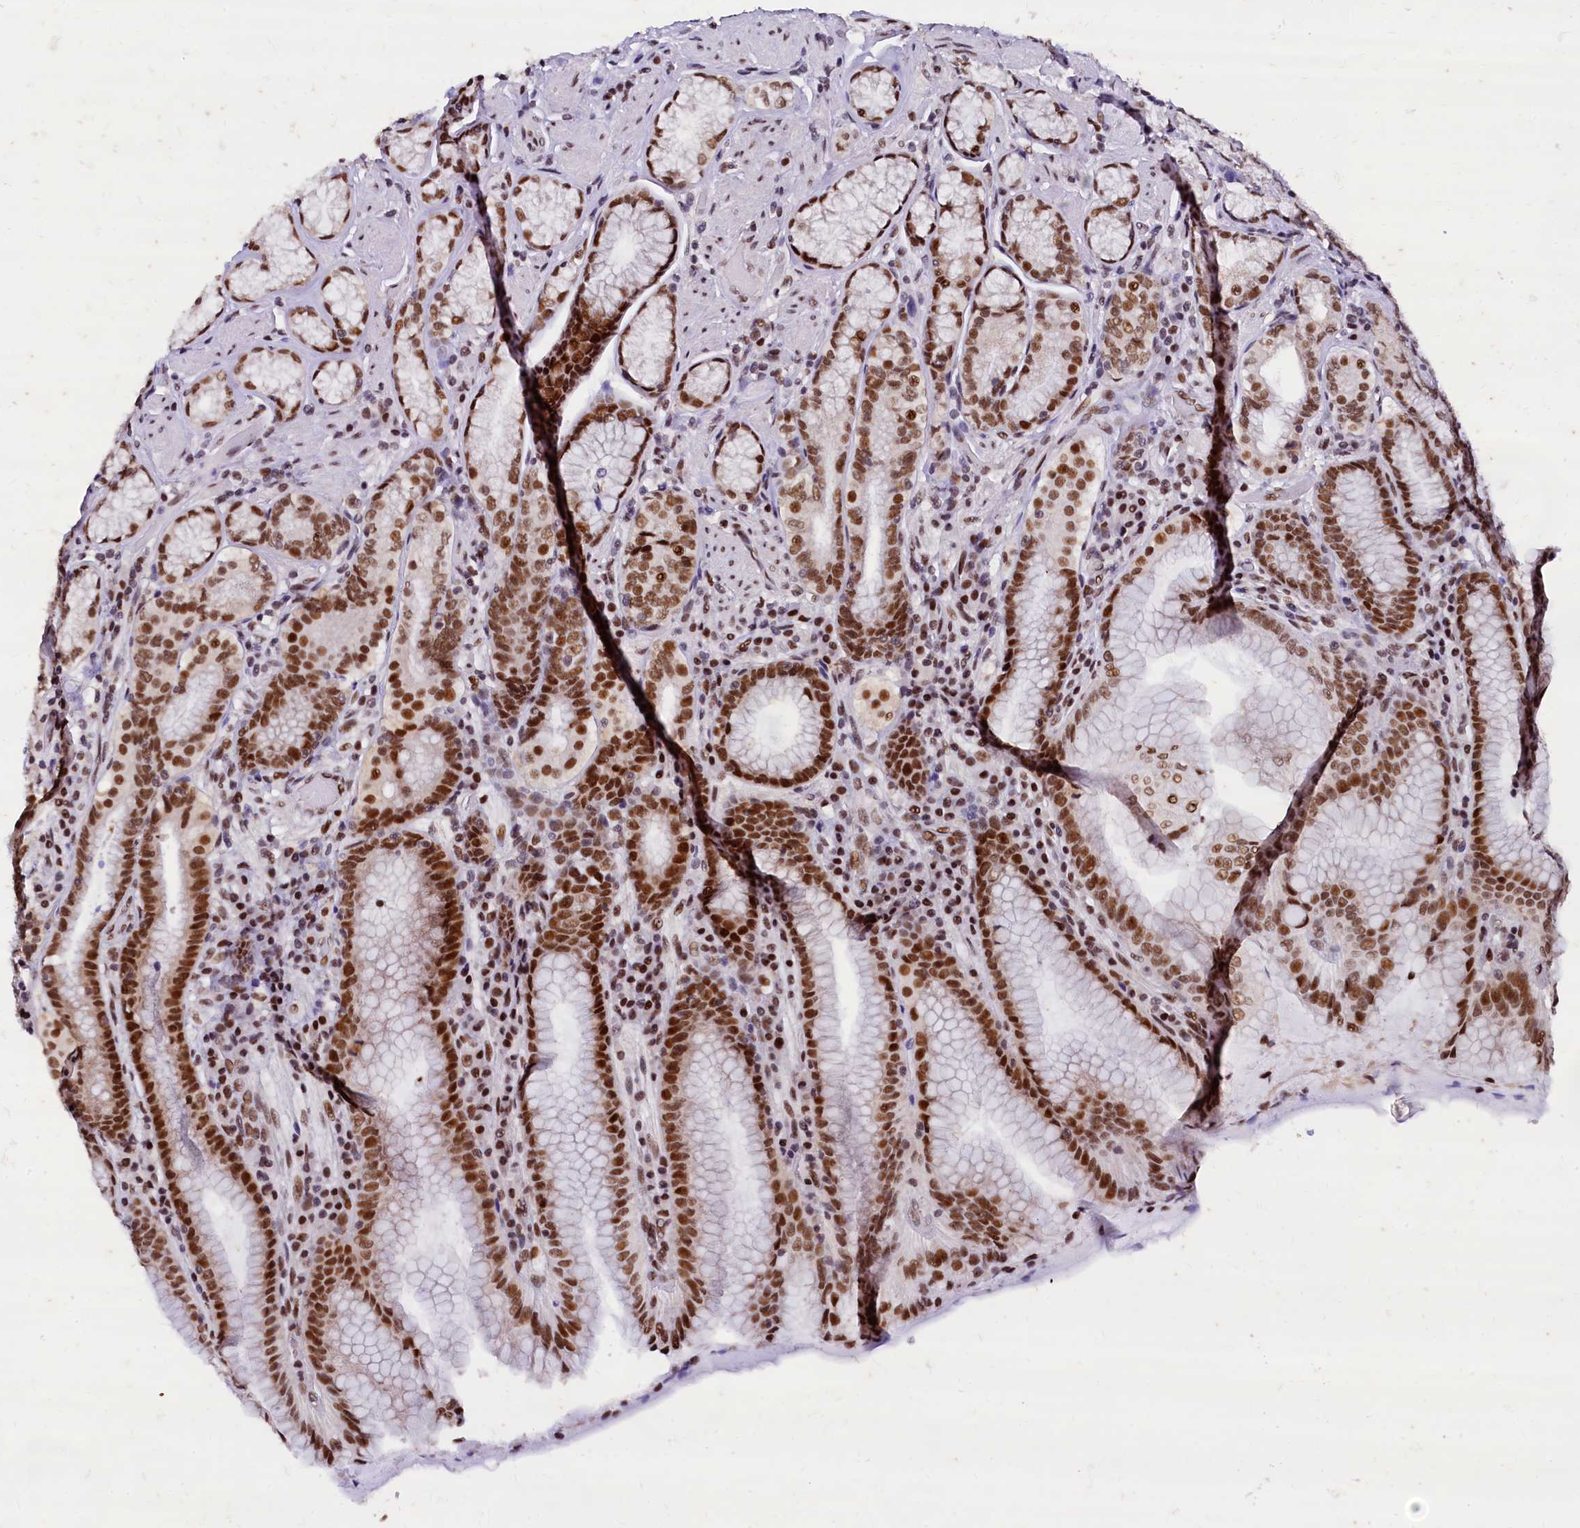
{"staining": {"intensity": "strong", "quantity": ">75%", "location": "nuclear"}, "tissue": "stomach", "cell_type": "Glandular cells", "image_type": "normal", "snomed": [{"axis": "morphology", "description": "Normal tissue, NOS"}, {"axis": "topography", "description": "Stomach, upper"}, {"axis": "topography", "description": "Stomach, lower"}], "caption": "Glandular cells show high levels of strong nuclear staining in about >75% of cells in unremarkable human stomach. The protein of interest is shown in brown color, while the nuclei are stained blue.", "gene": "CPSF7", "patient": {"sex": "female", "age": 76}}